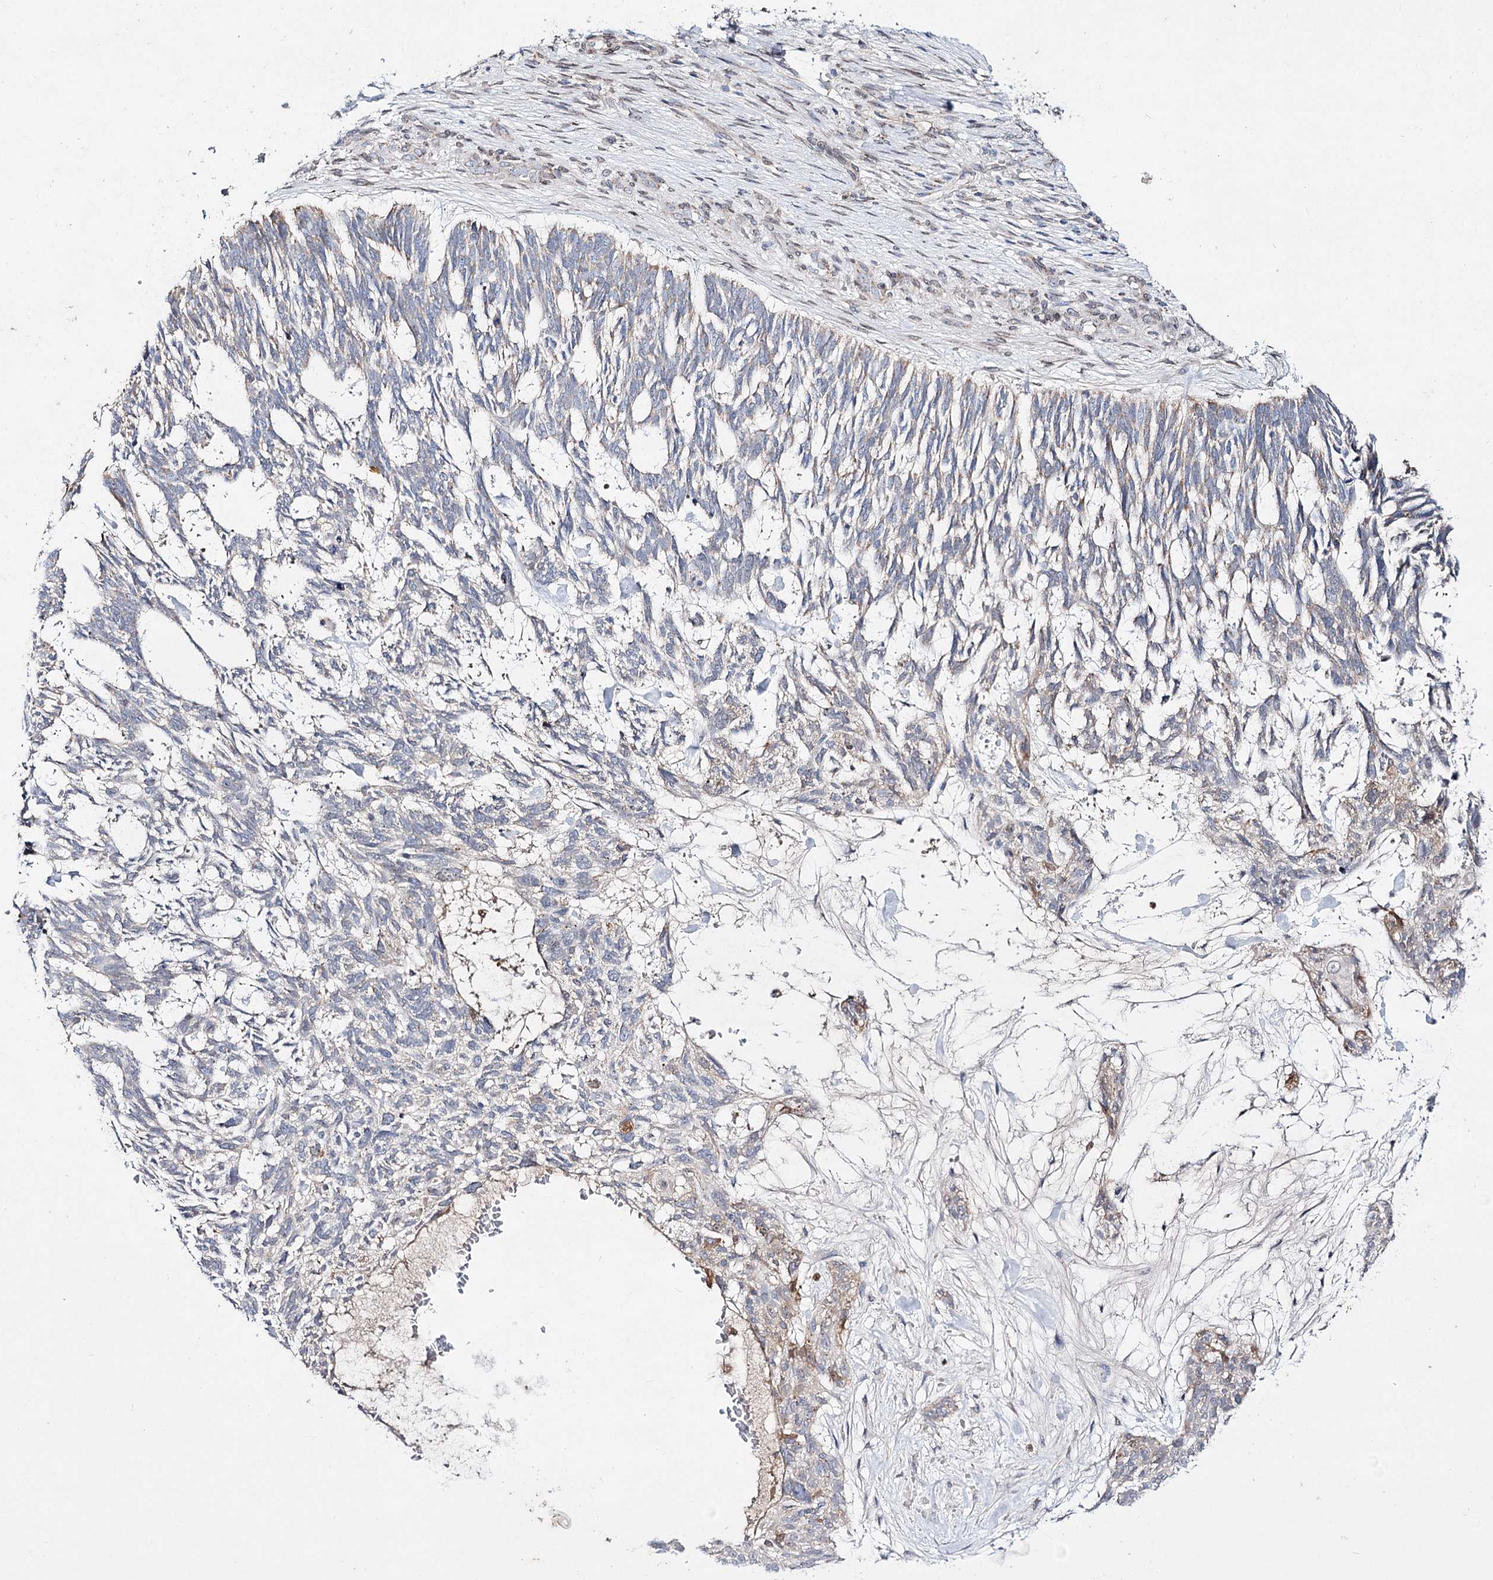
{"staining": {"intensity": "weak", "quantity": "<25%", "location": "cytoplasmic/membranous"}, "tissue": "skin cancer", "cell_type": "Tumor cells", "image_type": "cancer", "snomed": [{"axis": "morphology", "description": "Basal cell carcinoma"}, {"axis": "topography", "description": "Skin"}], "caption": "Immunohistochemical staining of human basal cell carcinoma (skin) shows no significant expression in tumor cells.", "gene": "C11orf80", "patient": {"sex": "male", "age": 88}}